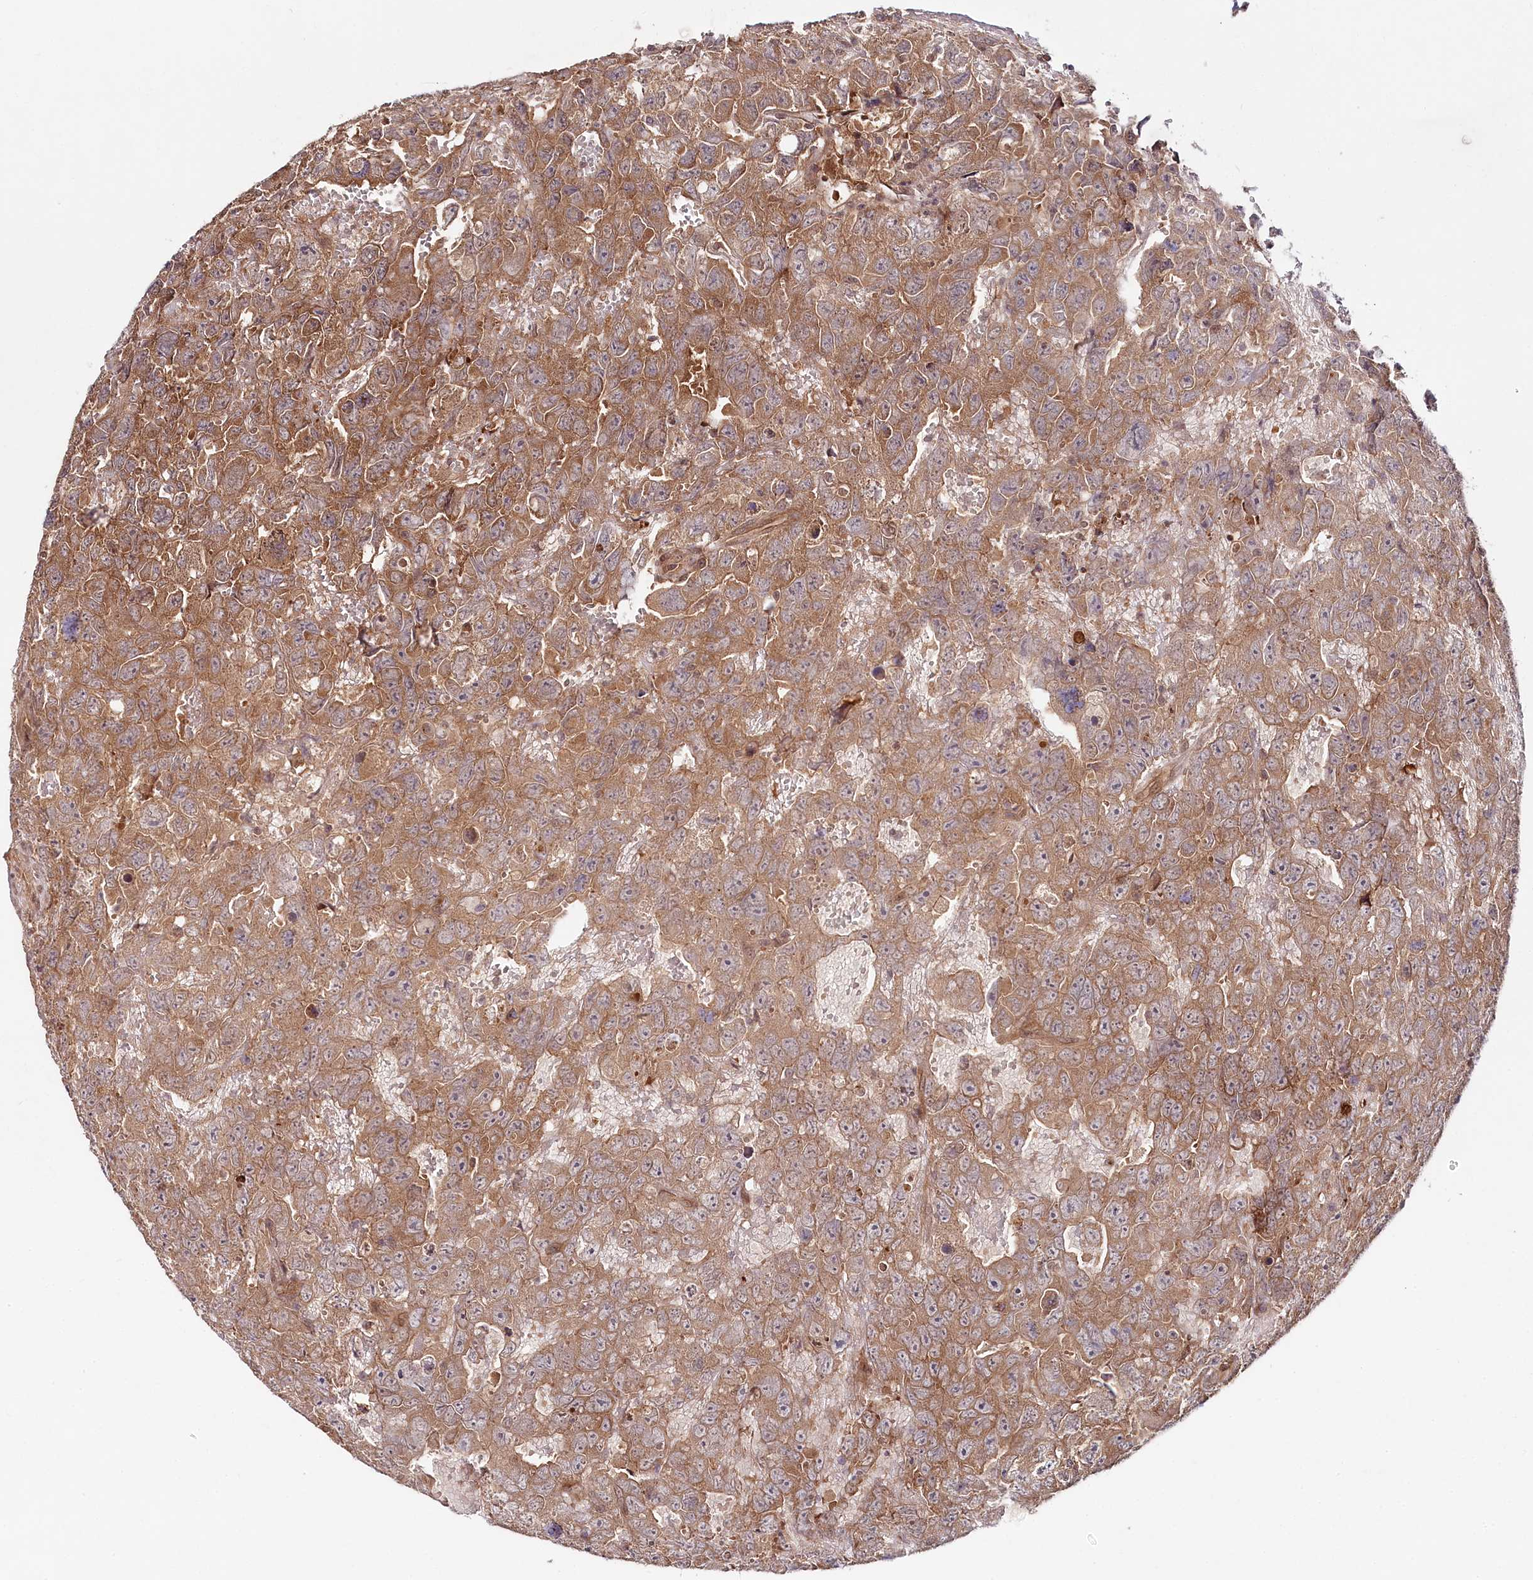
{"staining": {"intensity": "moderate", "quantity": ">75%", "location": "cytoplasmic/membranous"}, "tissue": "testis cancer", "cell_type": "Tumor cells", "image_type": "cancer", "snomed": [{"axis": "morphology", "description": "Carcinoma, Embryonal, NOS"}, {"axis": "topography", "description": "Testis"}], "caption": "Brown immunohistochemical staining in human testis embryonal carcinoma shows moderate cytoplasmic/membranous expression in about >75% of tumor cells.", "gene": "CCDC65", "patient": {"sex": "male", "age": 45}}